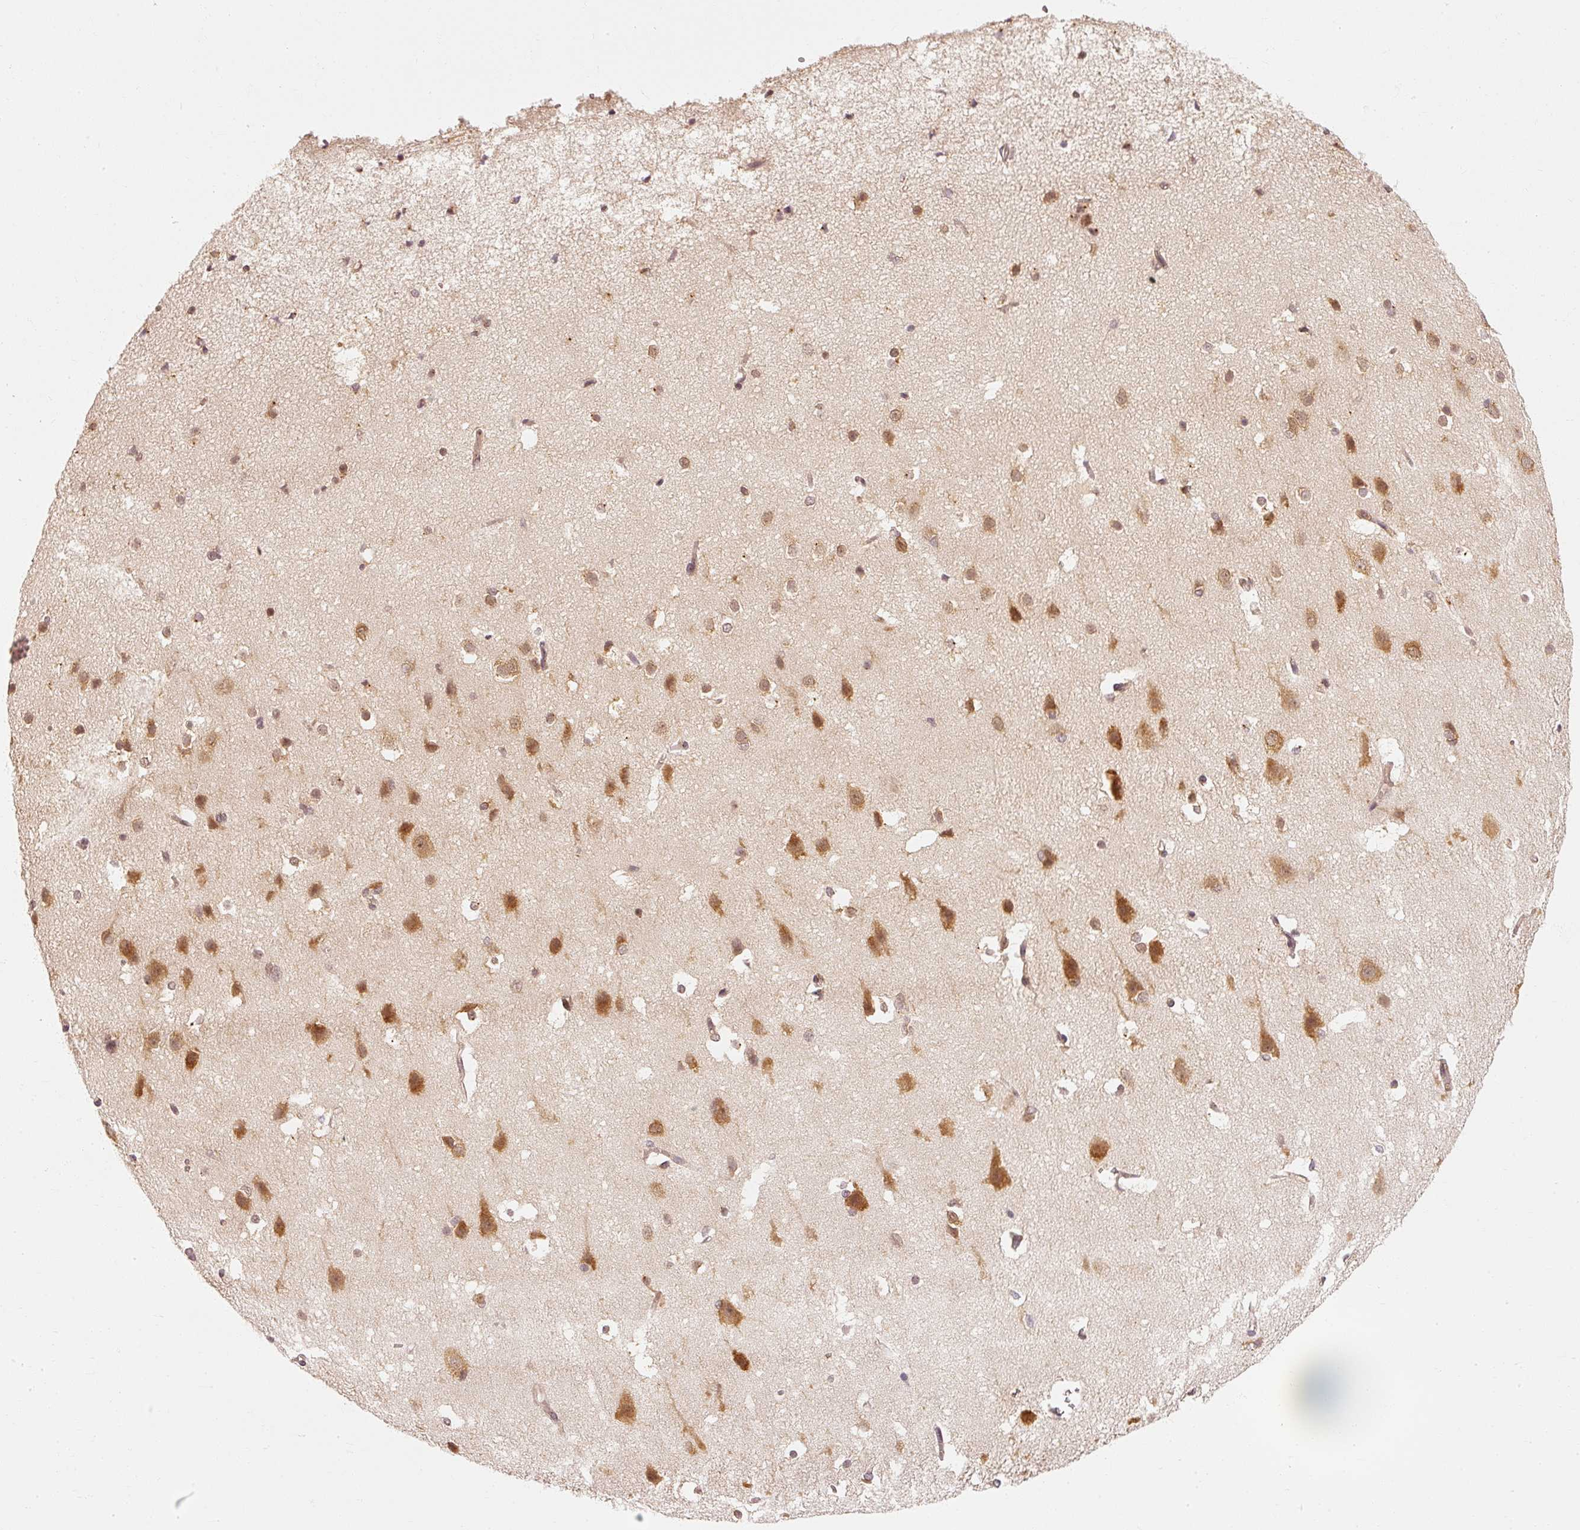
{"staining": {"intensity": "moderate", "quantity": "<25%", "location": "cytoplasmic/membranous"}, "tissue": "cerebral cortex", "cell_type": "Endothelial cells", "image_type": "normal", "snomed": [{"axis": "morphology", "description": "Normal tissue, NOS"}, {"axis": "topography", "description": "Cerebral cortex"}], "caption": "IHC histopathology image of normal cerebral cortex: human cerebral cortex stained using immunohistochemistry (IHC) exhibits low levels of moderate protein expression localized specifically in the cytoplasmic/membranous of endothelial cells, appearing as a cytoplasmic/membranous brown color.", "gene": "EEF1A1", "patient": {"sex": "male", "age": 37}}